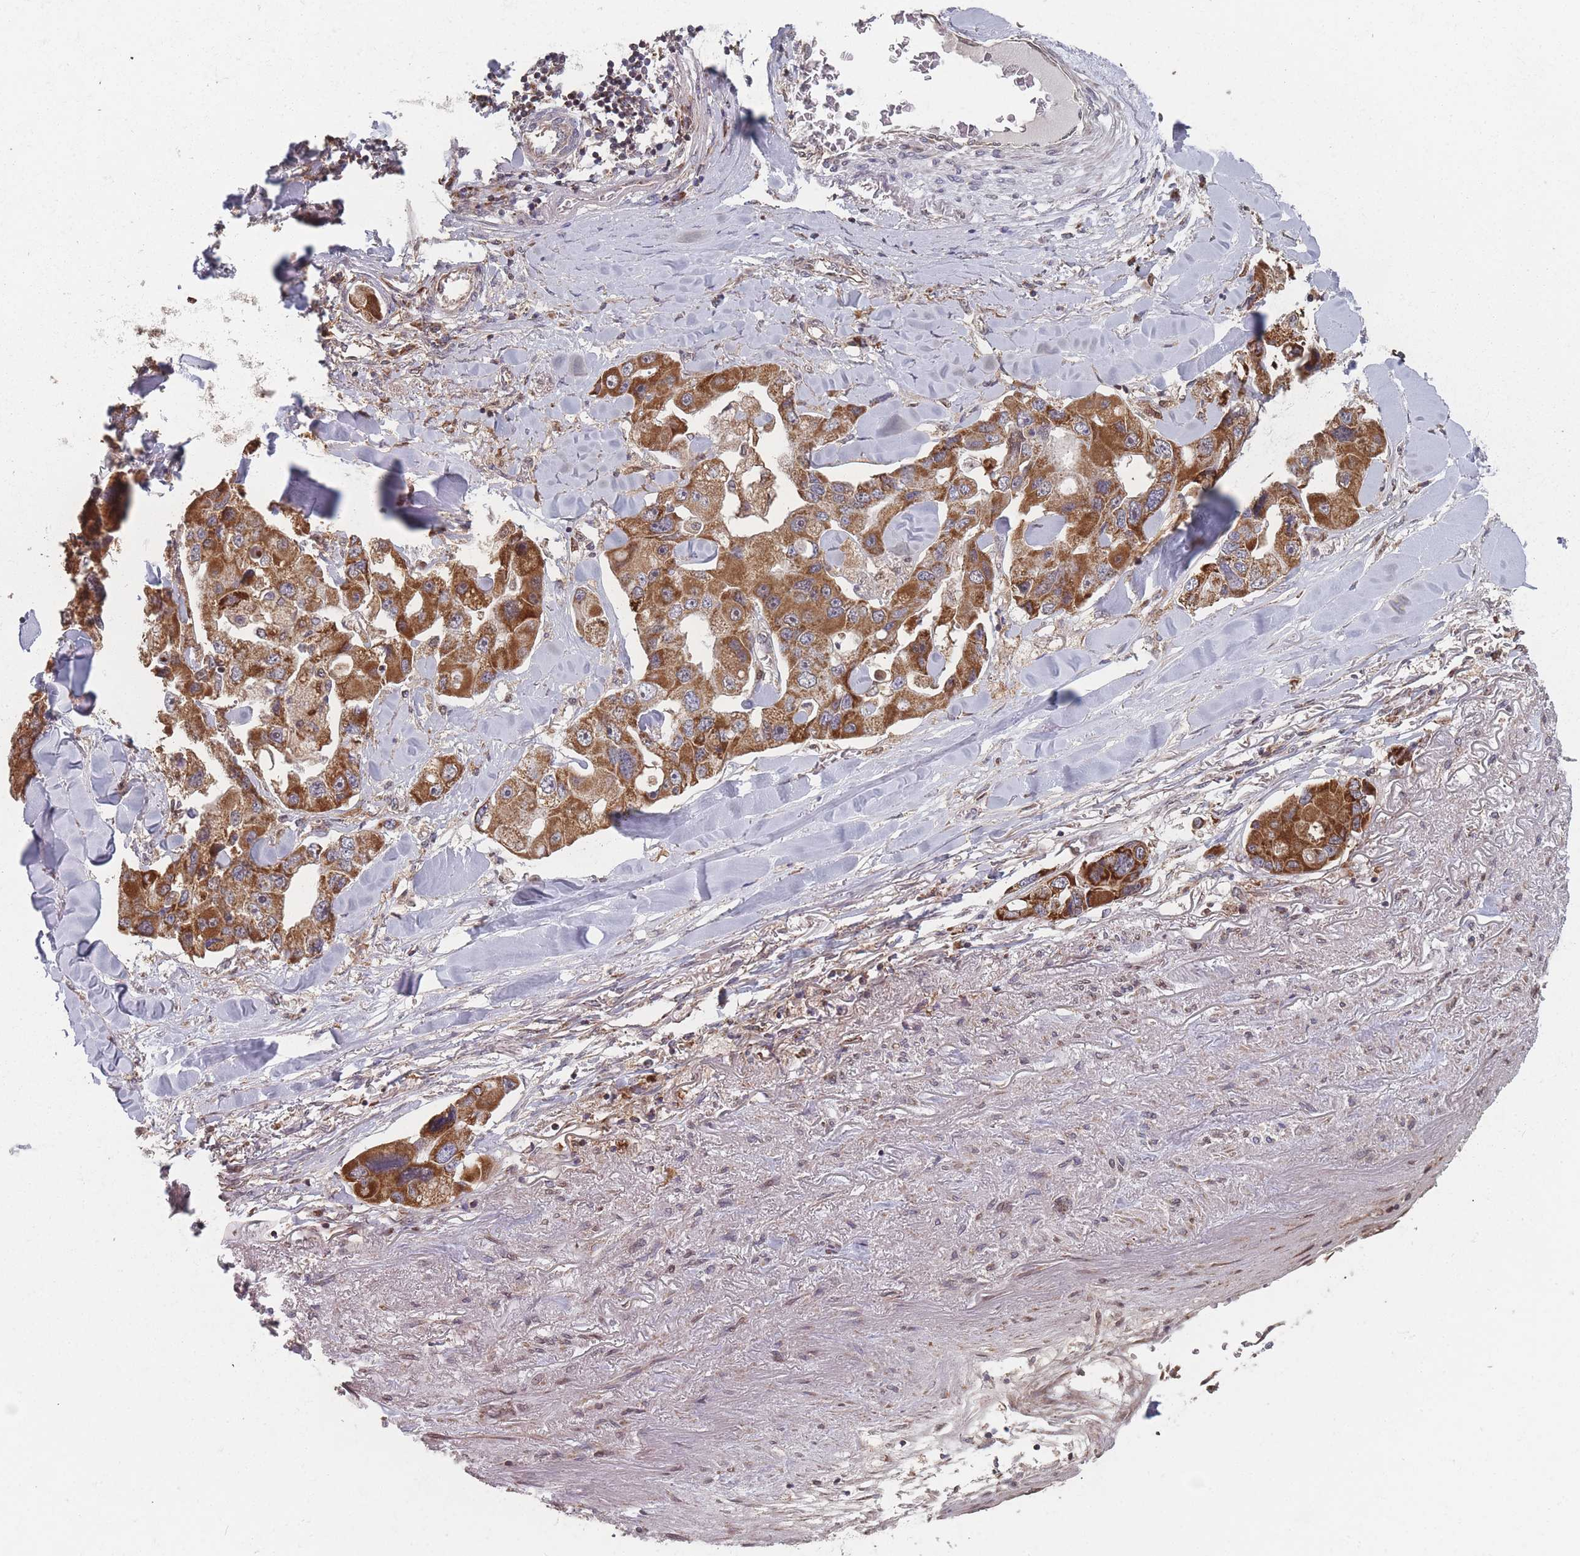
{"staining": {"intensity": "strong", "quantity": ">75%", "location": "cytoplasmic/membranous"}, "tissue": "lung cancer", "cell_type": "Tumor cells", "image_type": "cancer", "snomed": [{"axis": "morphology", "description": "Adenocarcinoma, NOS"}, {"axis": "topography", "description": "Lung"}], "caption": "Immunohistochemistry (IHC) micrograph of lung adenocarcinoma stained for a protein (brown), which reveals high levels of strong cytoplasmic/membranous positivity in about >75% of tumor cells.", "gene": "PSMB3", "patient": {"sex": "female", "age": 54}}